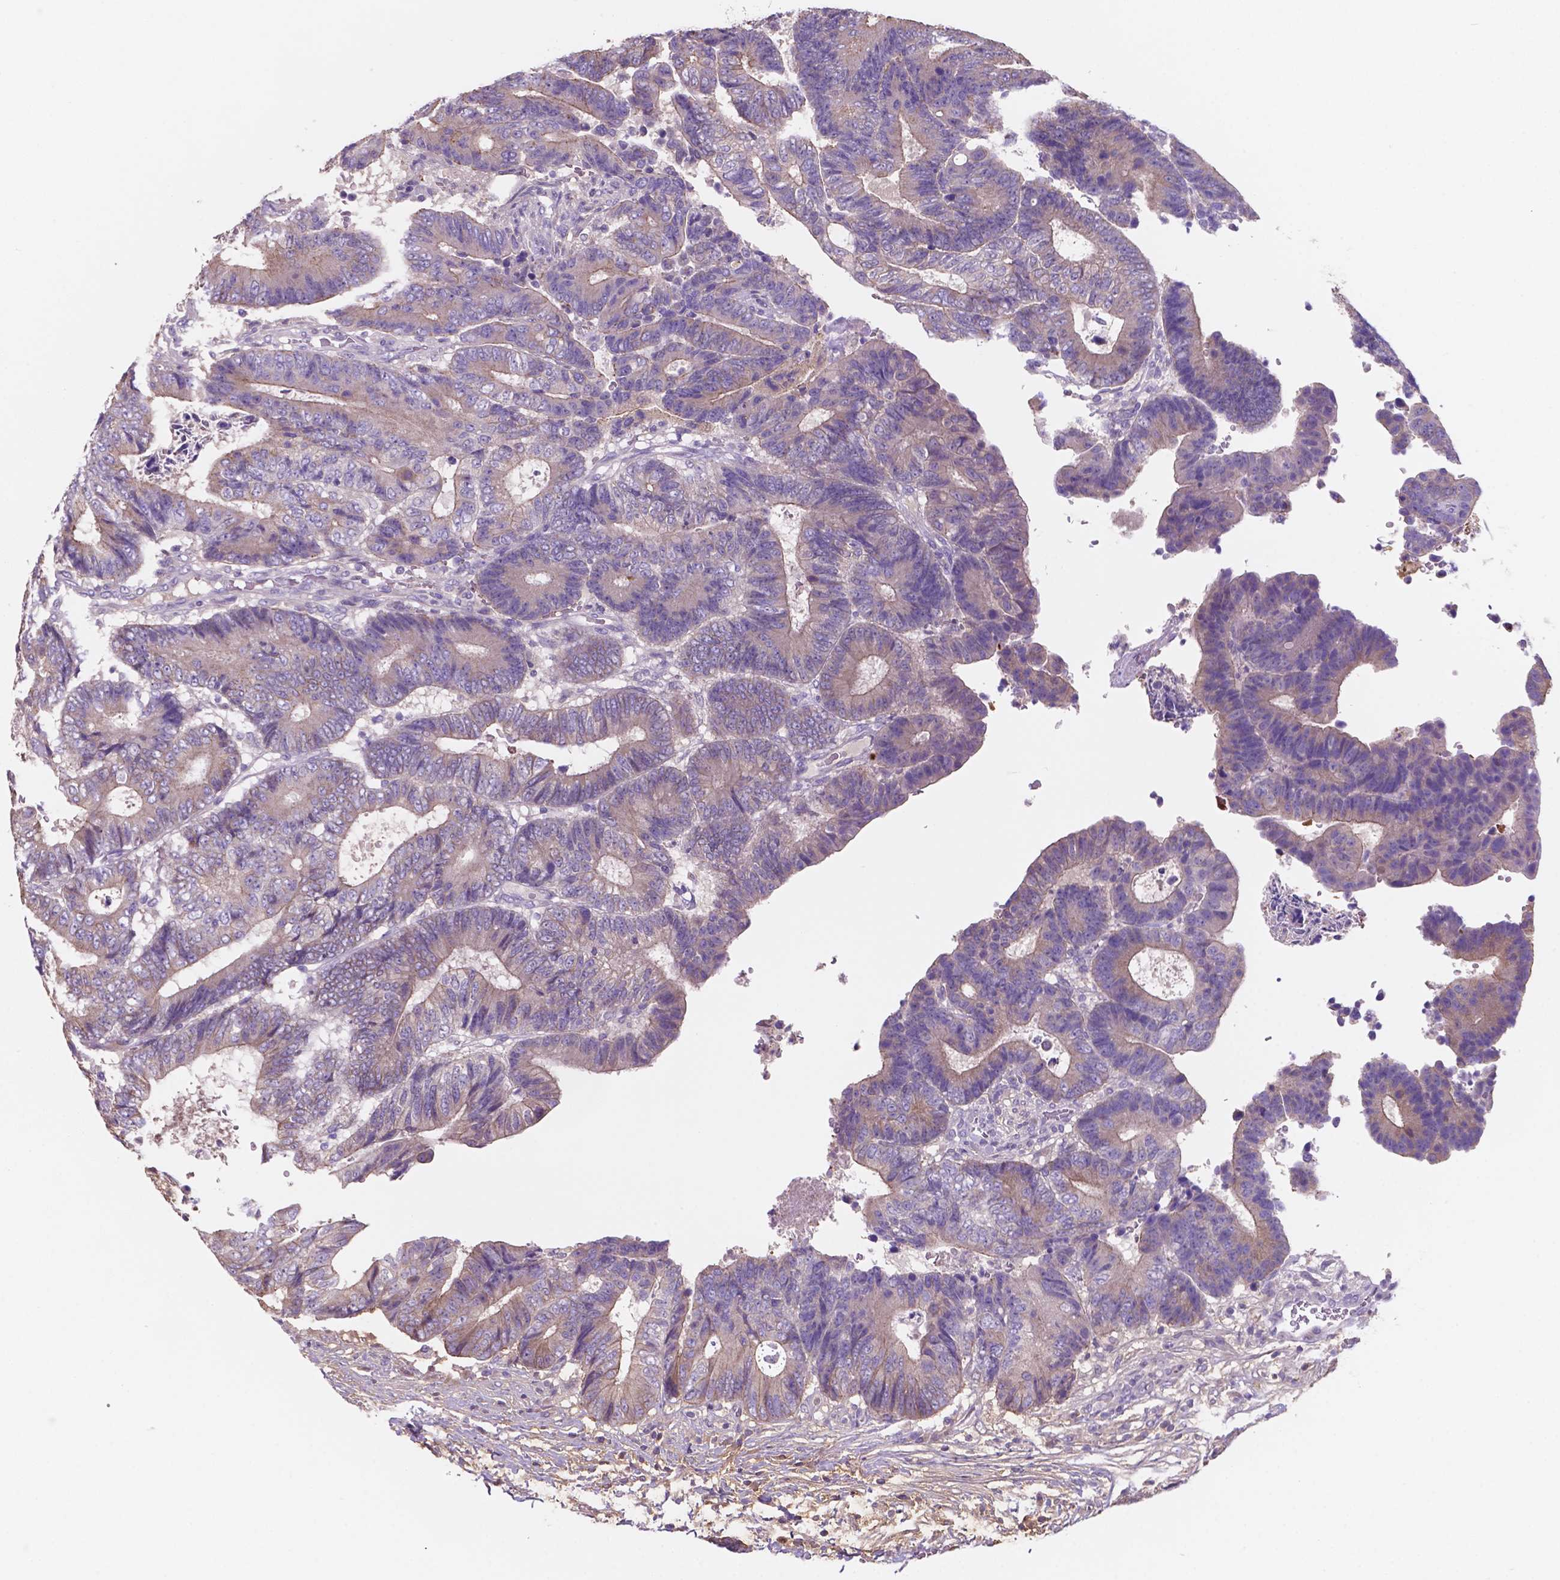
{"staining": {"intensity": "weak", "quantity": "<25%", "location": "cytoplasmic/membranous"}, "tissue": "colorectal cancer", "cell_type": "Tumor cells", "image_type": "cancer", "snomed": [{"axis": "morphology", "description": "Adenocarcinoma, NOS"}, {"axis": "topography", "description": "Colon"}], "caption": "Colorectal adenocarcinoma stained for a protein using IHC shows no positivity tumor cells.", "gene": "MKRN2OS", "patient": {"sex": "female", "age": 48}}